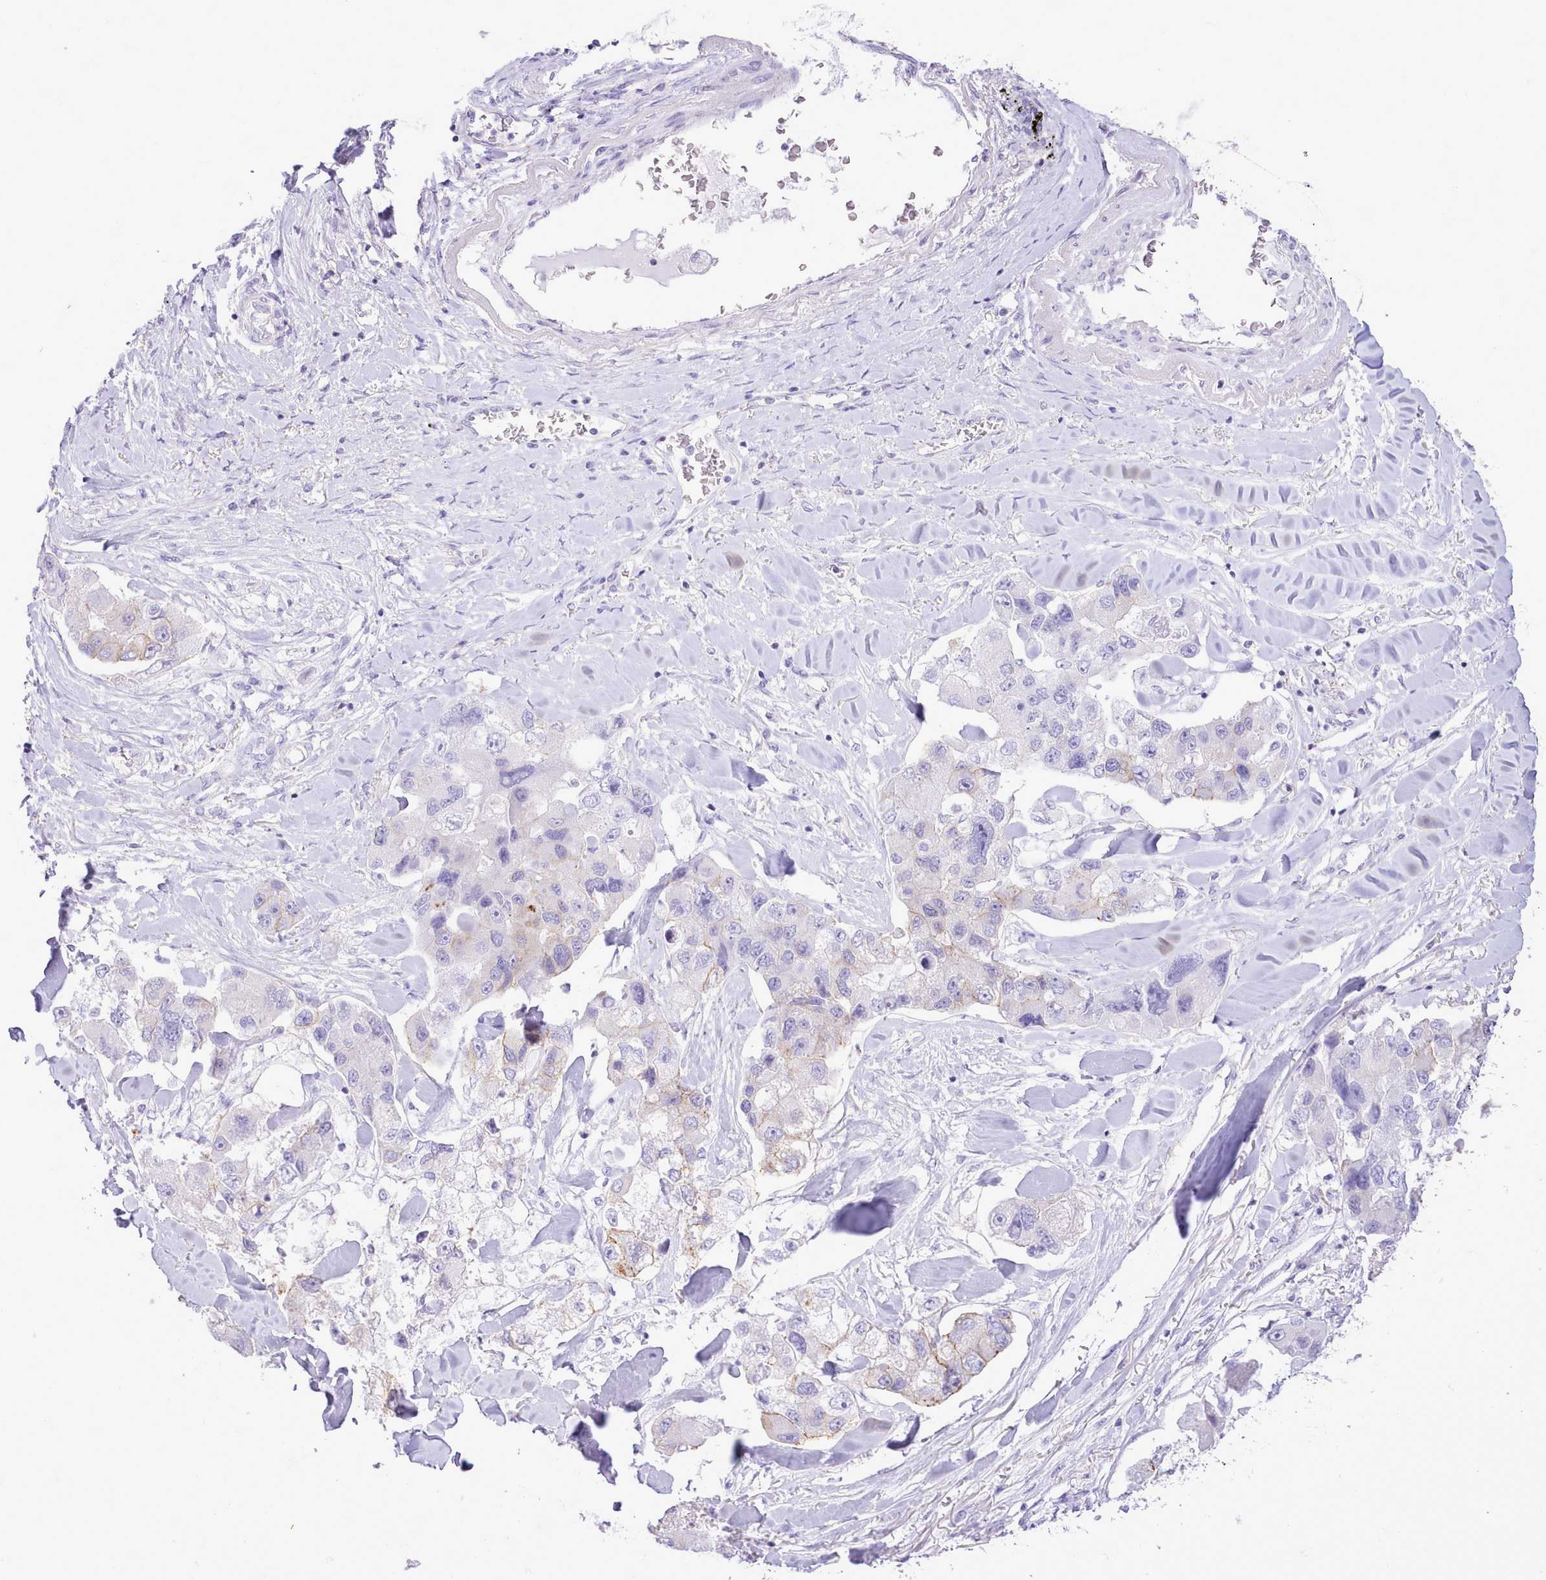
{"staining": {"intensity": "negative", "quantity": "none", "location": "none"}, "tissue": "lung cancer", "cell_type": "Tumor cells", "image_type": "cancer", "snomed": [{"axis": "morphology", "description": "Adenocarcinoma, NOS"}, {"axis": "topography", "description": "Lung"}], "caption": "Tumor cells are negative for protein expression in human adenocarcinoma (lung). The staining was performed using DAB (3,3'-diaminobenzidine) to visualize the protein expression in brown, while the nuclei were stained in blue with hematoxylin (Magnification: 20x).", "gene": "MDFI", "patient": {"sex": "female", "age": 54}}